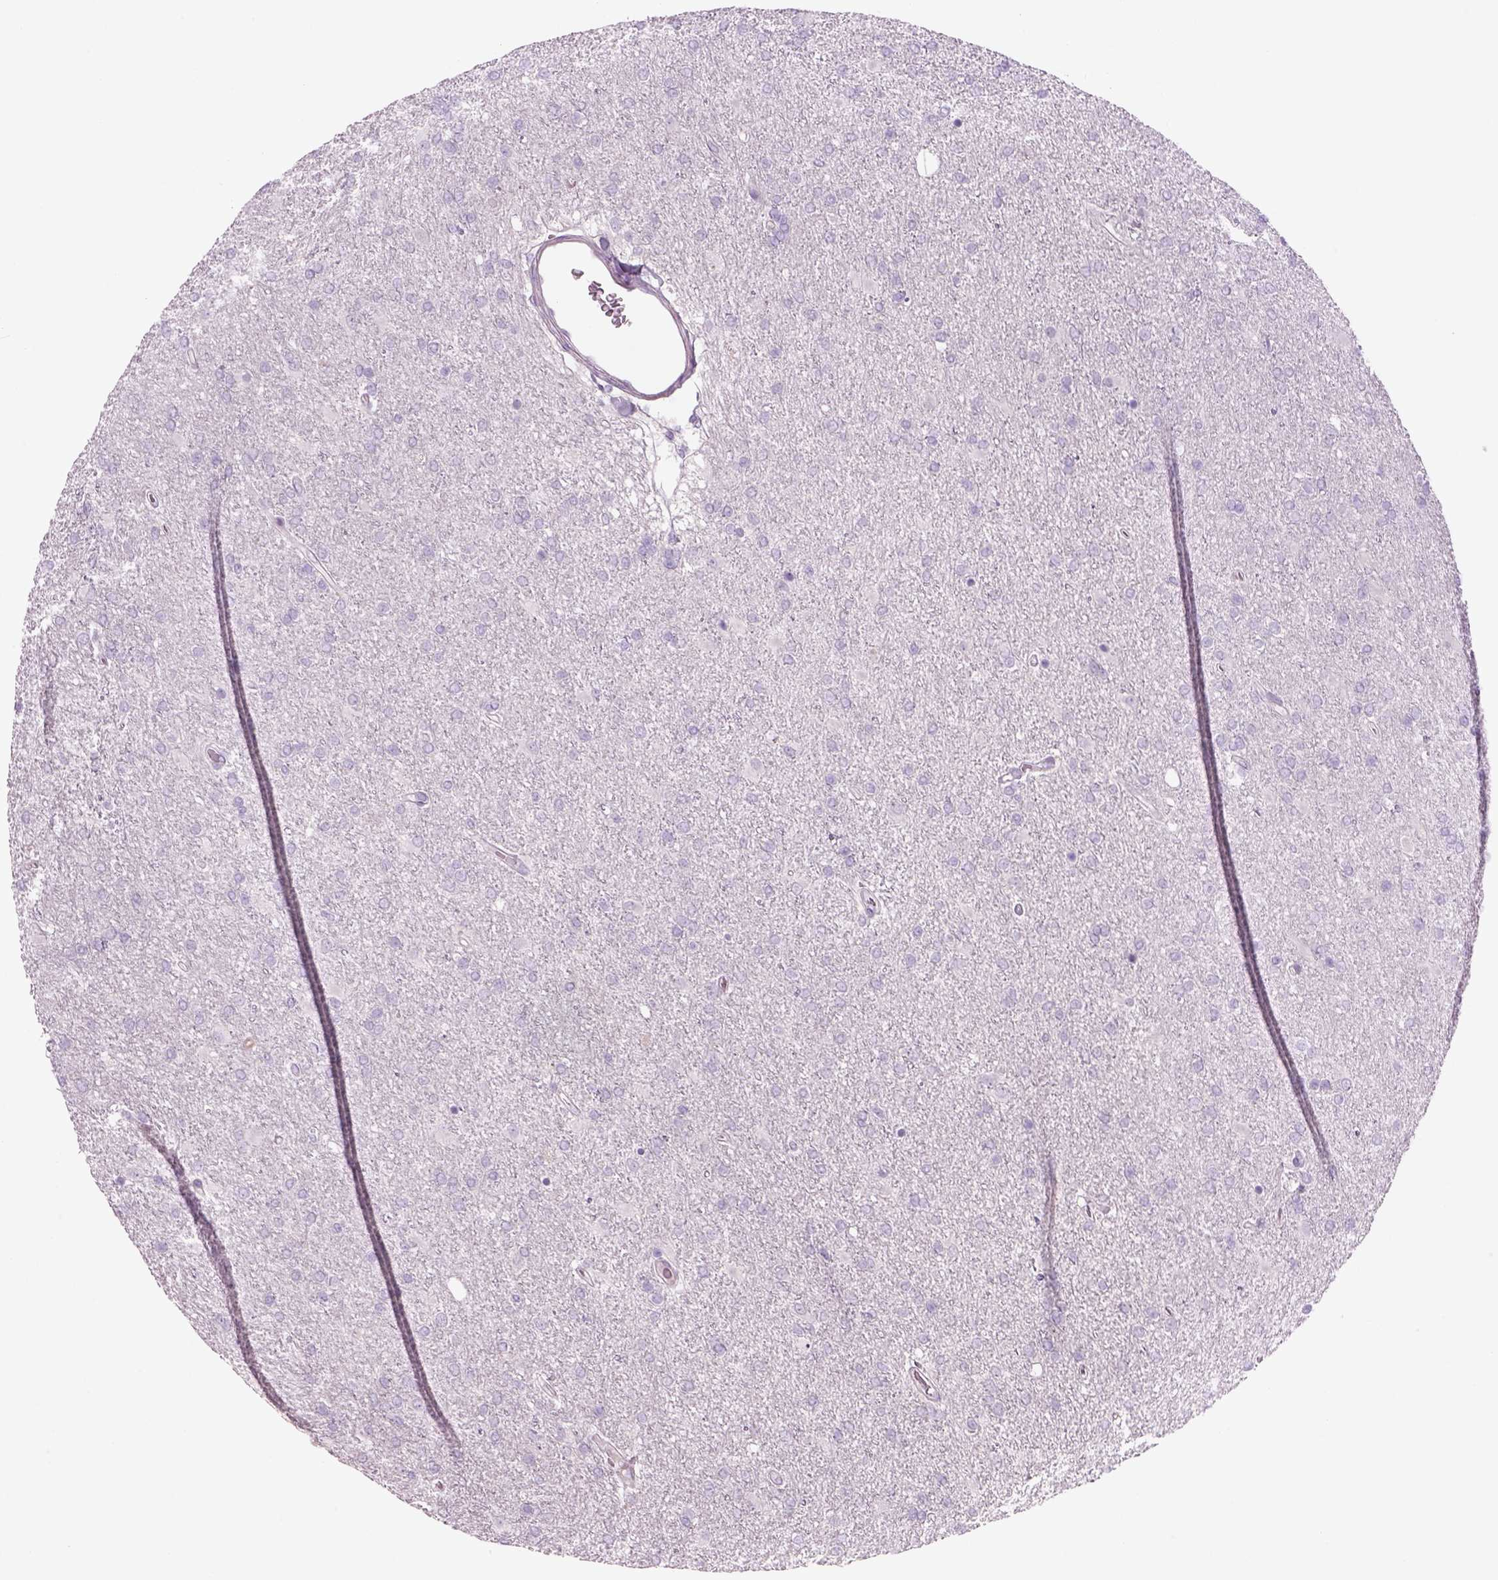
{"staining": {"intensity": "negative", "quantity": "none", "location": "none"}, "tissue": "glioma", "cell_type": "Tumor cells", "image_type": "cancer", "snomed": [{"axis": "morphology", "description": "Glioma, malignant, High grade"}, {"axis": "topography", "description": "Cerebral cortex"}], "caption": "Human glioma stained for a protein using immunohistochemistry displays no expression in tumor cells.", "gene": "MDH1B", "patient": {"sex": "male", "age": 70}}